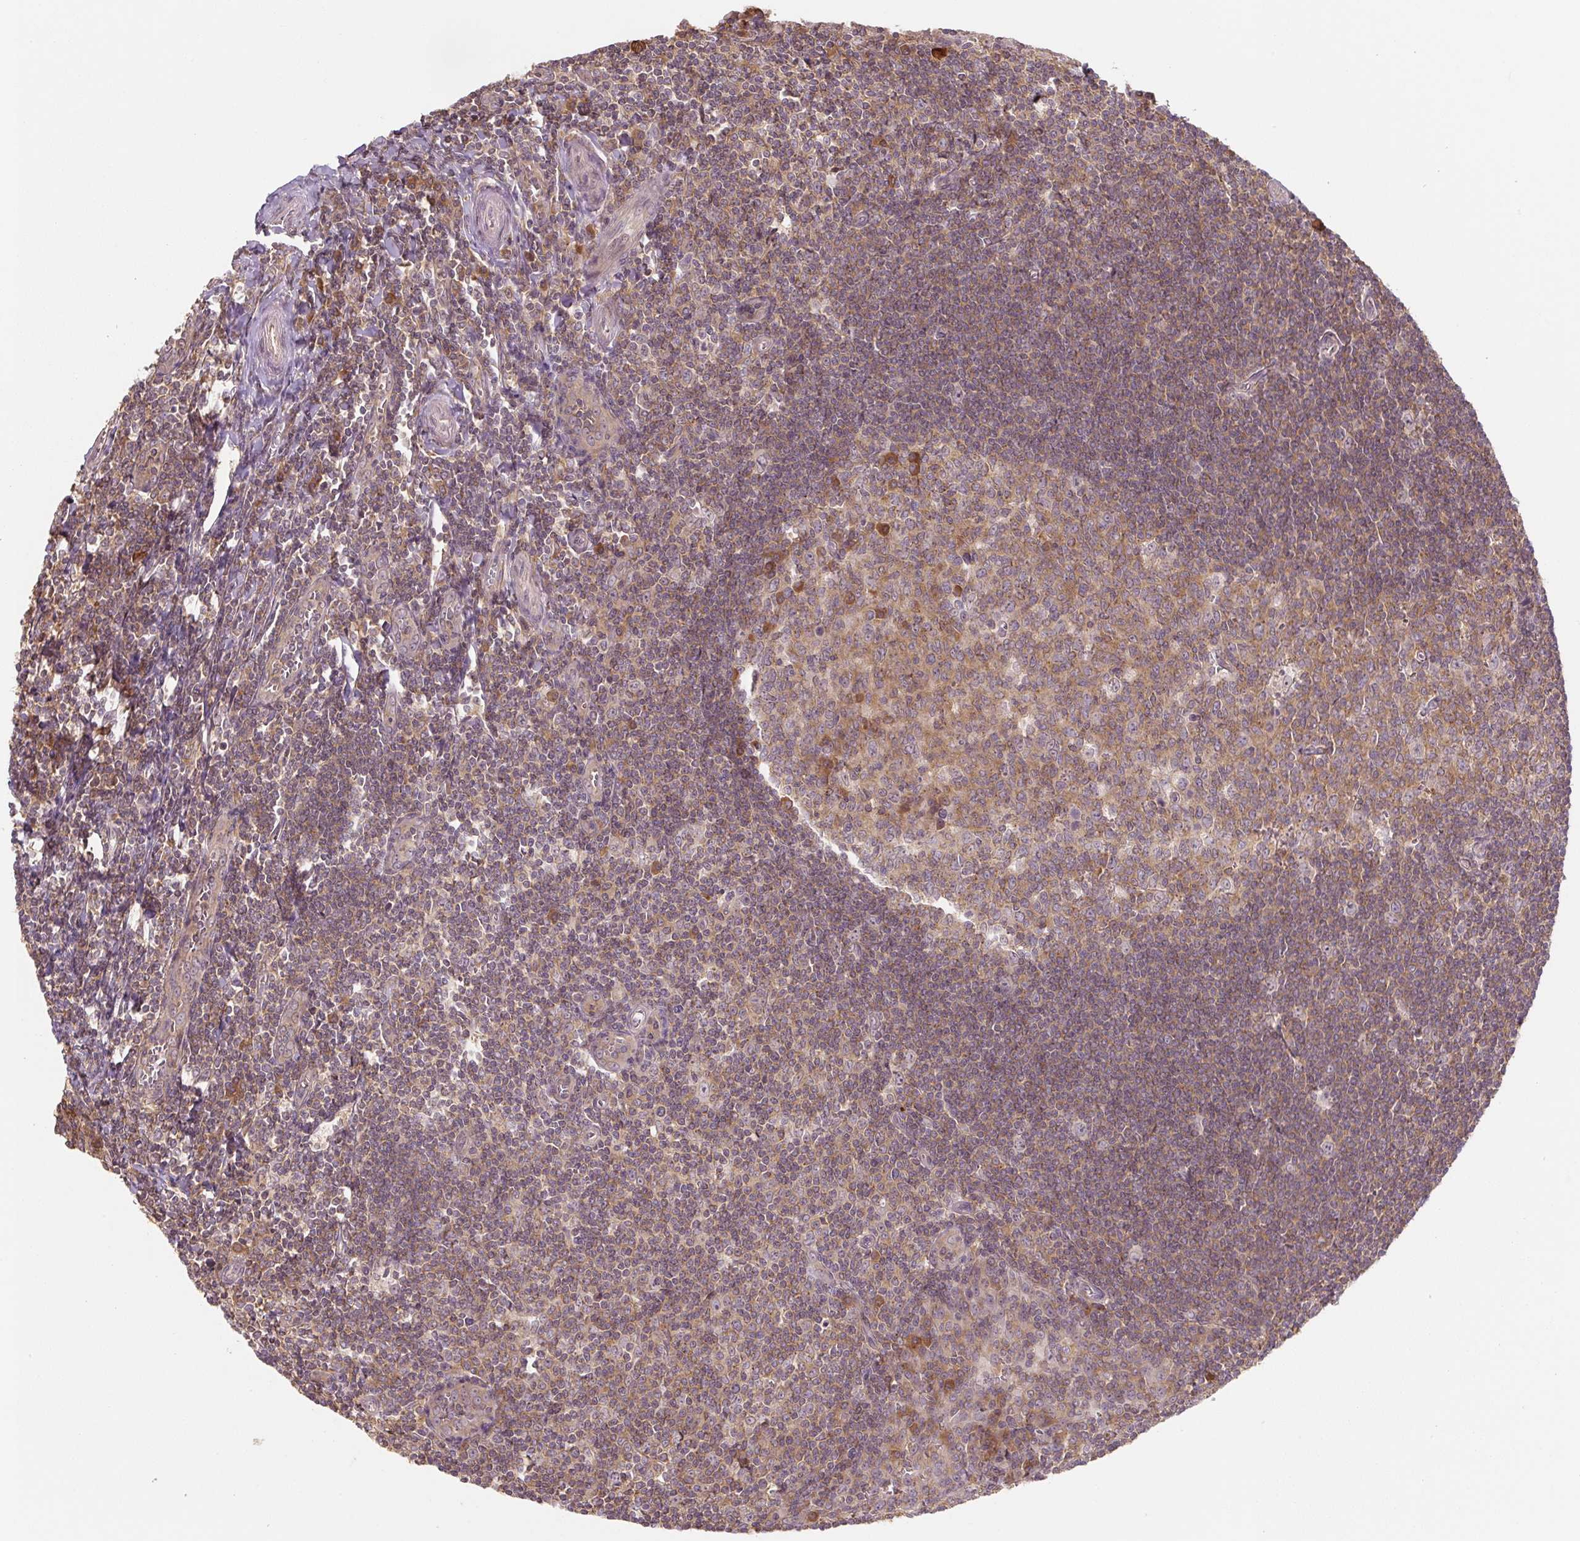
{"staining": {"intensity": "weak", "quantity": "25%-75%", "location": "cytoplasmic/membranous"}, "tissue": "tonsil", "cell_type": "Germinal center cells", "image_type": "normal", "snomed": [{"axis": "morphology", "description": "Normal tissue, NOS"}, {"axis": "topography", "description": "Tonsil"}], "caption": "Immunohistochemistry micrograph of unremarkable tonsil stained for a protein (brown), which displays low levels of weak cytoplasmic/membranous positivity in about 25%-75% of germinal center cells.", "gene": "C2orf73", "patient": {"sex": "male", "age": 27}}